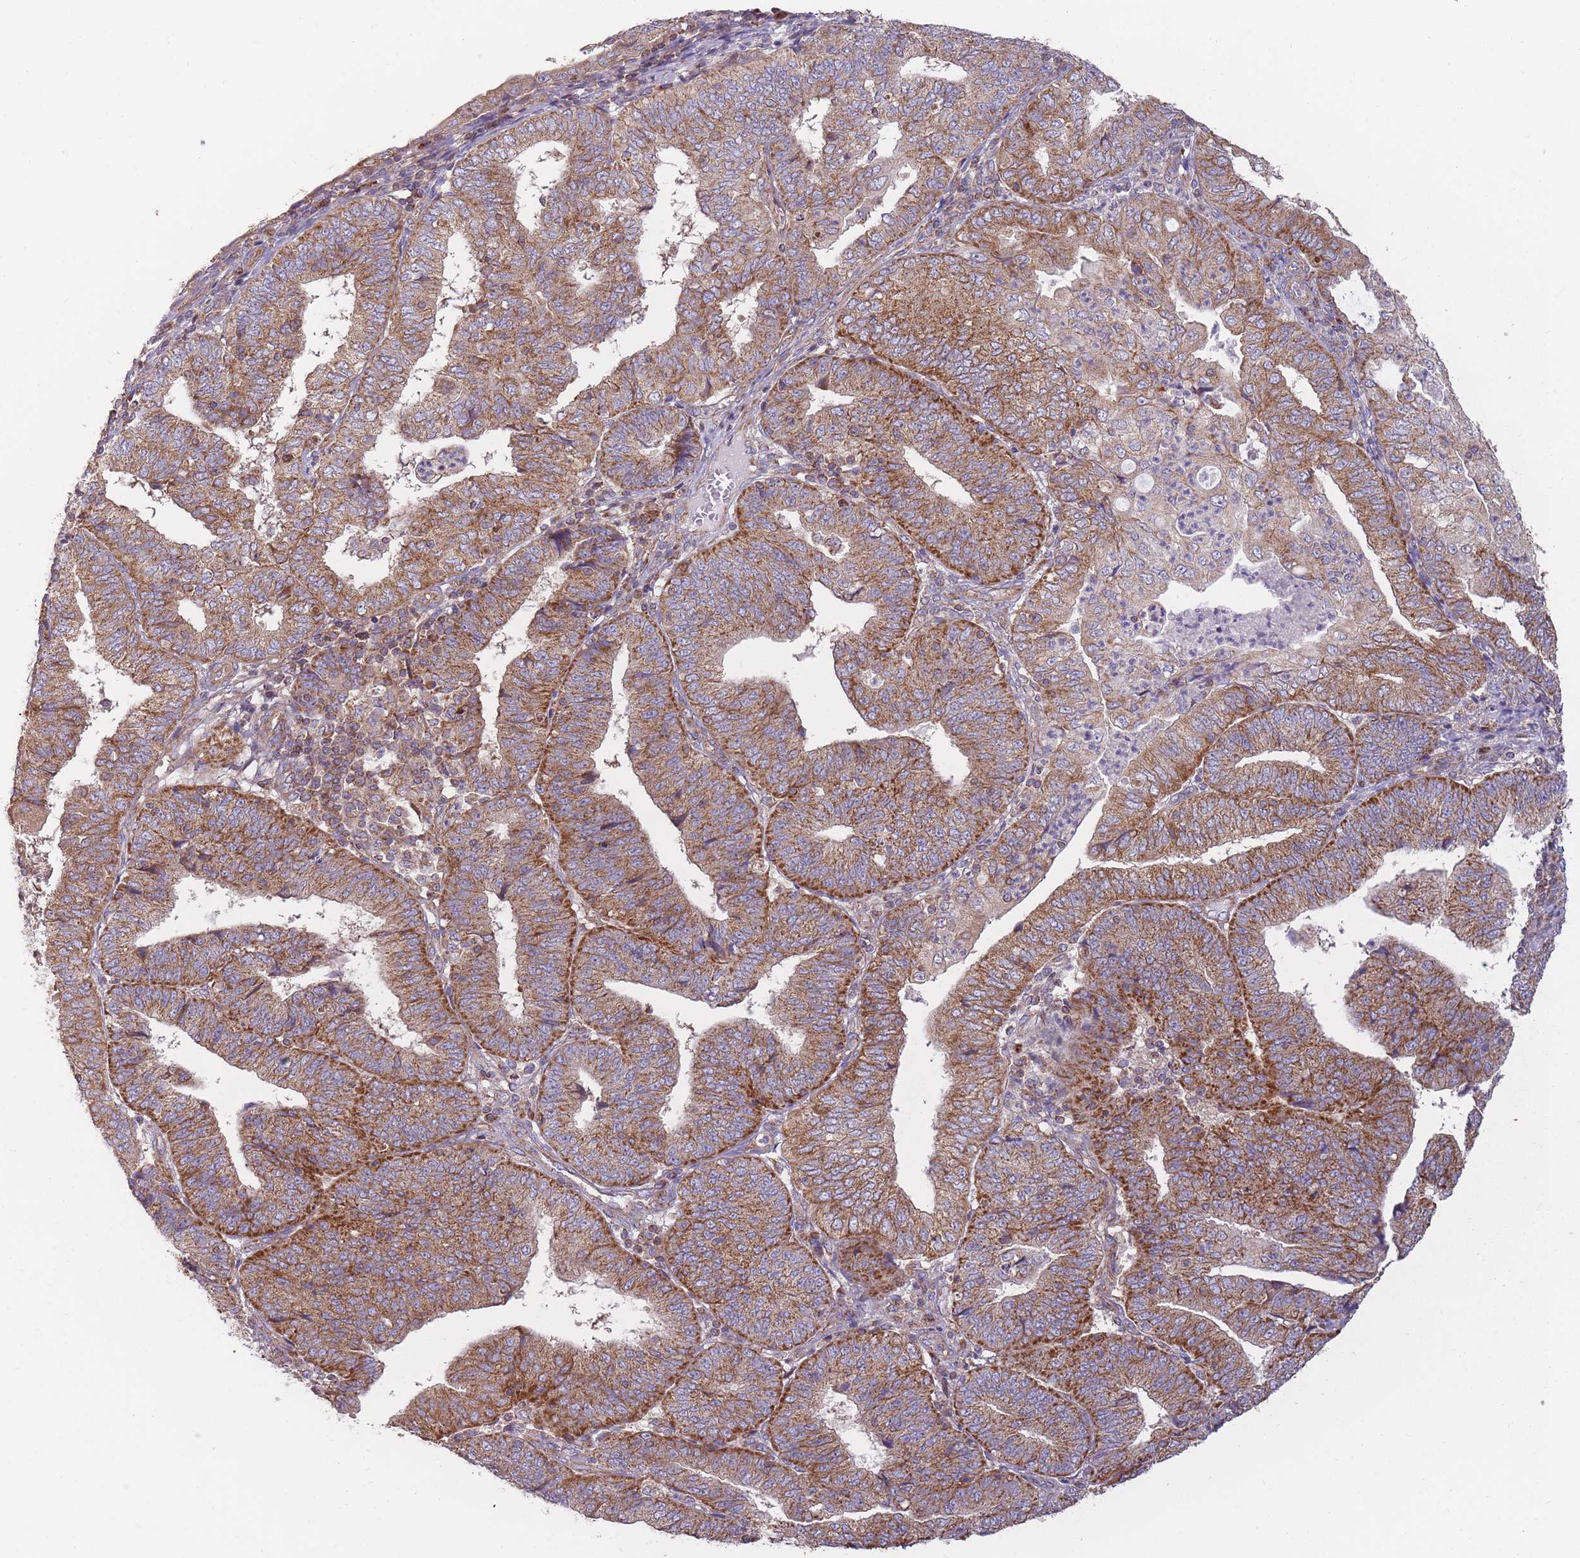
{"staining": {"intensity": "strong", "quantity": ">75%", "location": "cytoplasmic/membranous"}, "tissue": "endometrial cancer", "cell_type": "Tumor cells", "image_type": "cancer", "snomed": [{"axis": "morphology", "description": "Adenocarcinoma, NOS"}, {"axis": "topography", "description": "Endometrium"}], "caption": "Protein expression analysis of endometrial cancer (adenocarcinoma) shows strong cytoplasmic/membranous positivity in approximately >75% of tumor cells.", "gene": "NDUFA9", "patient": {"sex": "female", "age": 56}}